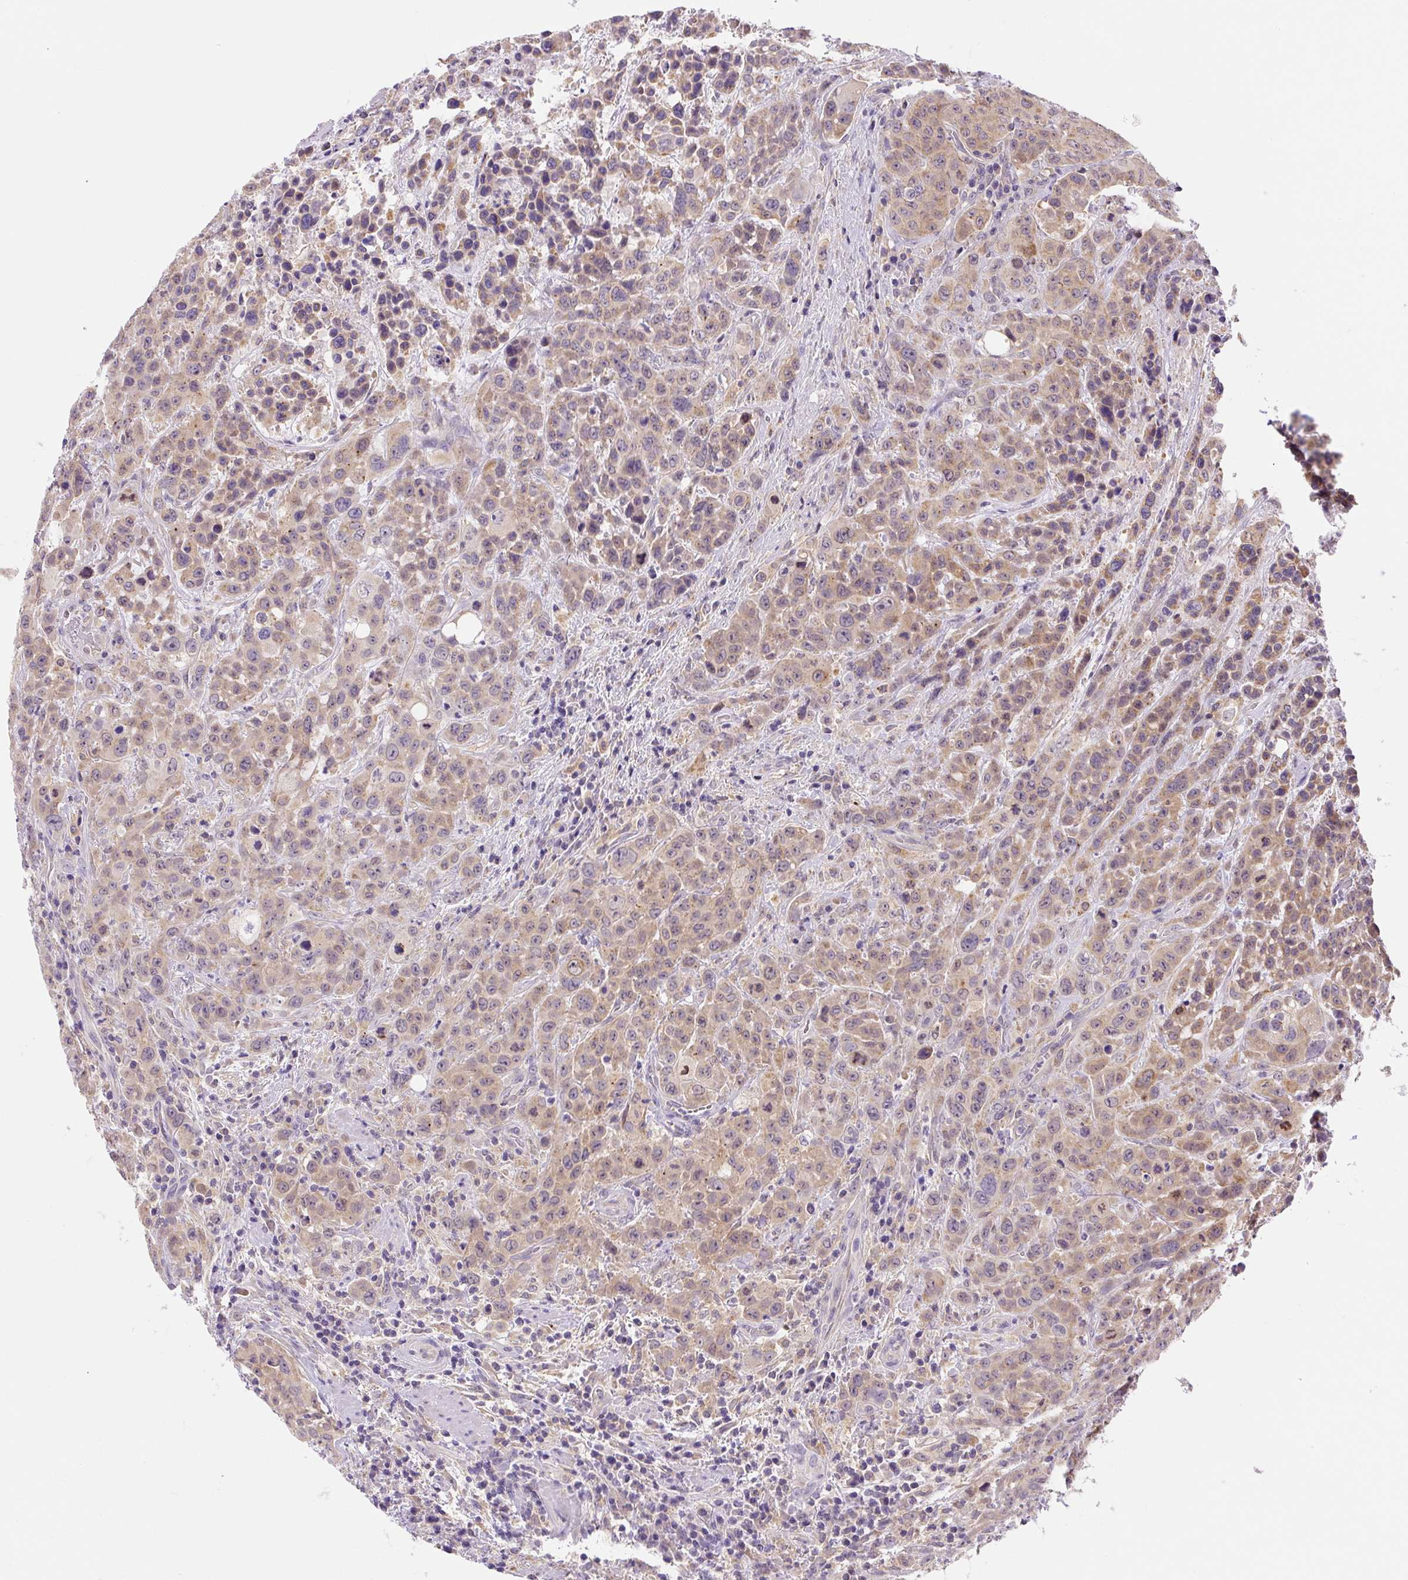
{"staining": {"intensity": "weak", "quantity": ">75%", "location": "cytoplasmic/membranous"}, "tissue": "colorectal cancer", "cell_type": "Tumor cells", "image_type": "cancer", "snomed": [{"axis": "morphology", "description": "Adenocarcinoma, NOS"}, {"axis": "topography", "description": "Colon"}], "caption": "Human colorectal cancer (adenocarcinoma) stained with a brown dye shows weak cytoplasmic/membranous positive staining in approximately >75% of tumor cells.", "gene": "PLA2G4A", "patient": {"sex": "male", "age": 62}}